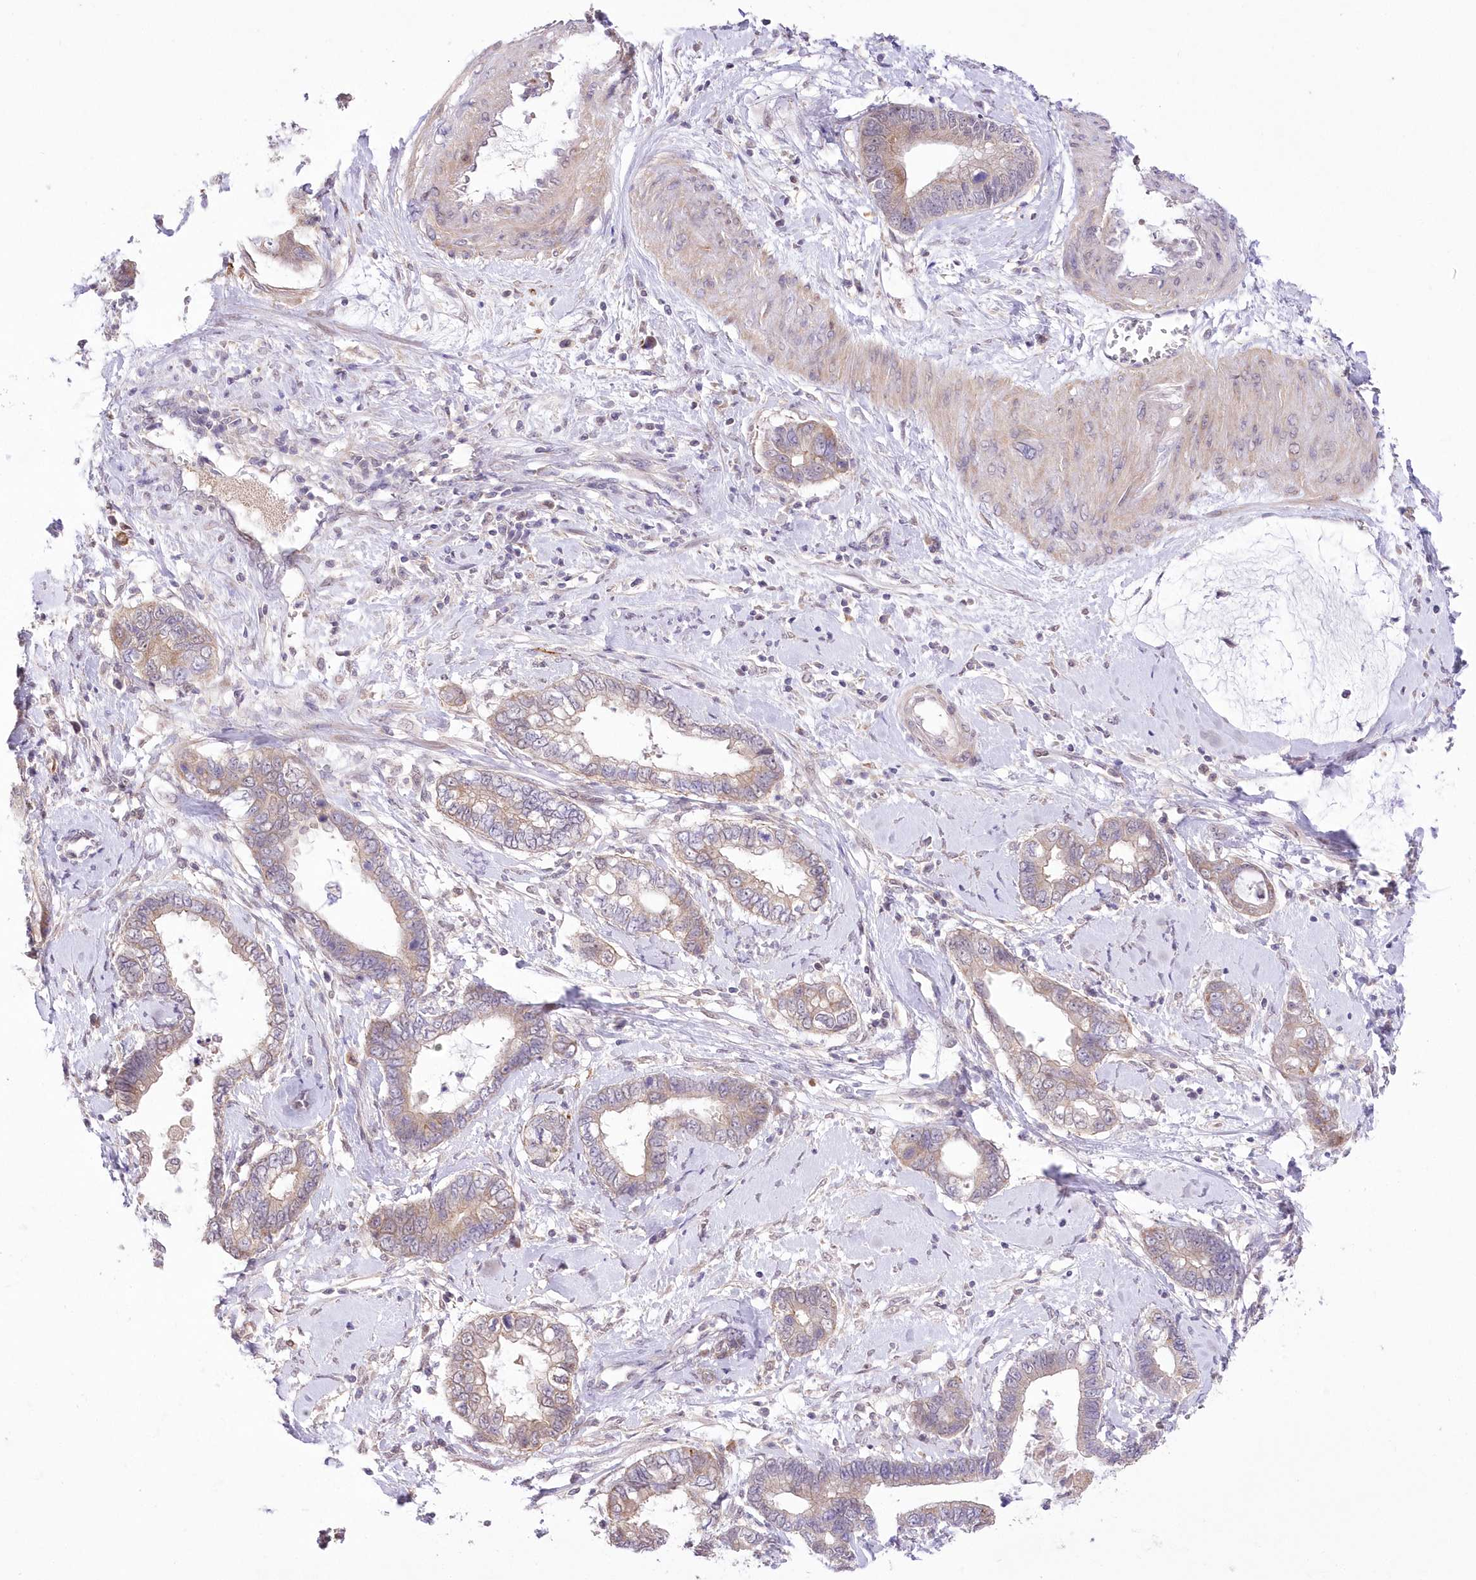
{"staining": {"intensity": "weak", "quantity": "25%-75%", "location": "cytoplasmic/membranous"}, "tissue": "cervical cancer", "cell_type": "Tumor cells", "image_type": "cancer", "snomed": [{"axis": "morphology", "description": "Adenocarcinoma, NOS"}, {"axis": "topography", "description": "Cervix"}], "caption": "A brown stain labels weak cytoplasmic/membranous staining of a protein in cervical cancer tumor cells.", "gene": "FAM241B", "patient": {"sex": "female", "age": 44}}